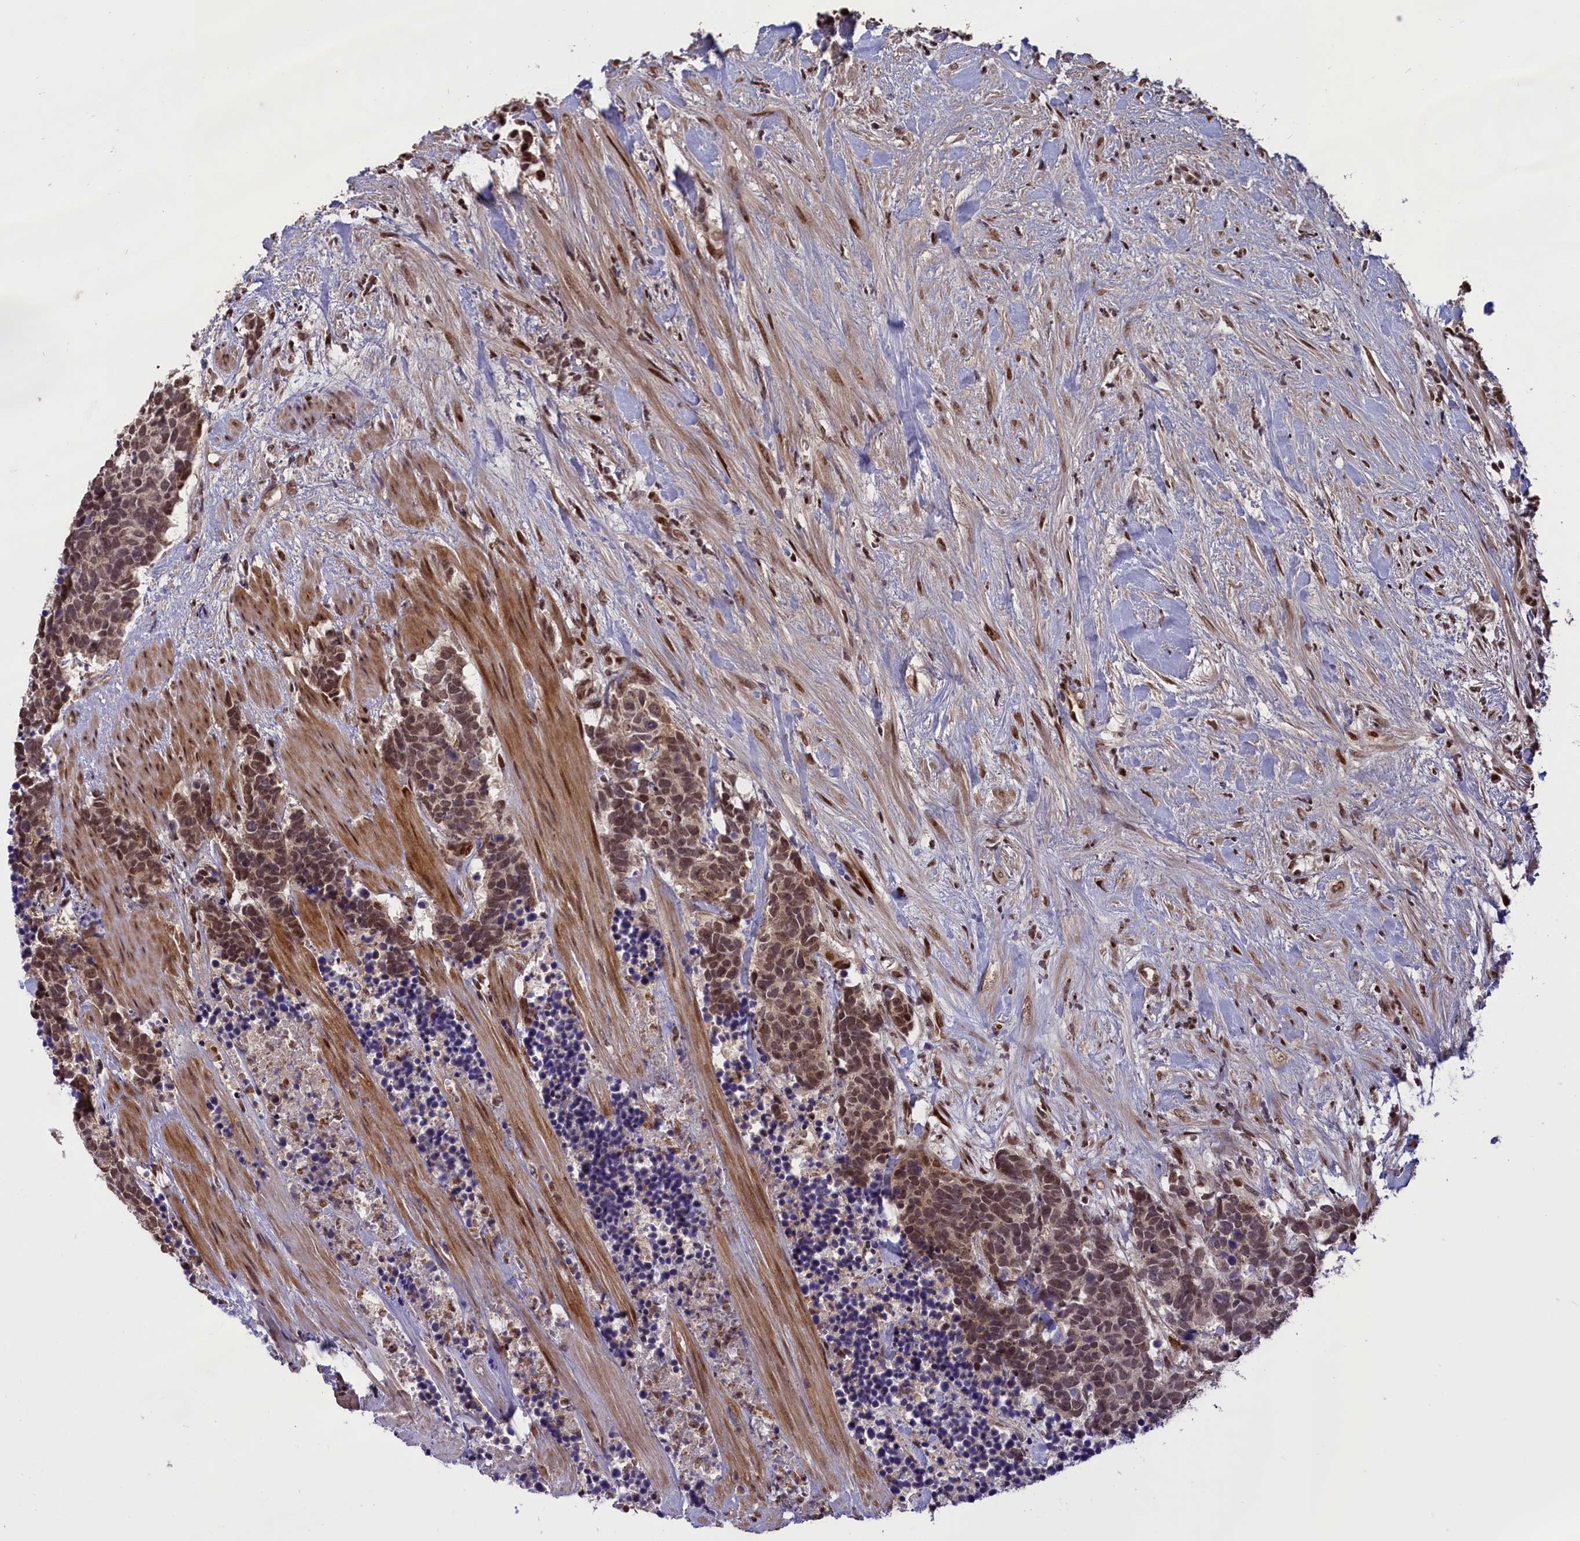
{"staining": {"intensity": "moderate", "quantity": ">75%", "location": "nuclear"}, "tissue": "carcinoid", "cell_type": "Tumor cells", "image_type": "cancer", "snomed": [{"axis": "morphology", "description": "Carcinoma, NOS"}, {"axis": "morphology", "description": "Carcinoid, malignant, NOS"}, {"axis": "topography", "description": "Prostate"}], "caption": "Approximately >75% of tumor cells in human carcinoma reveal moderate nuclear protein staining as visualized by brown immunohistochemical staining.", "gene": "RELB", "patient": {"sex": "male", "age": 57}}